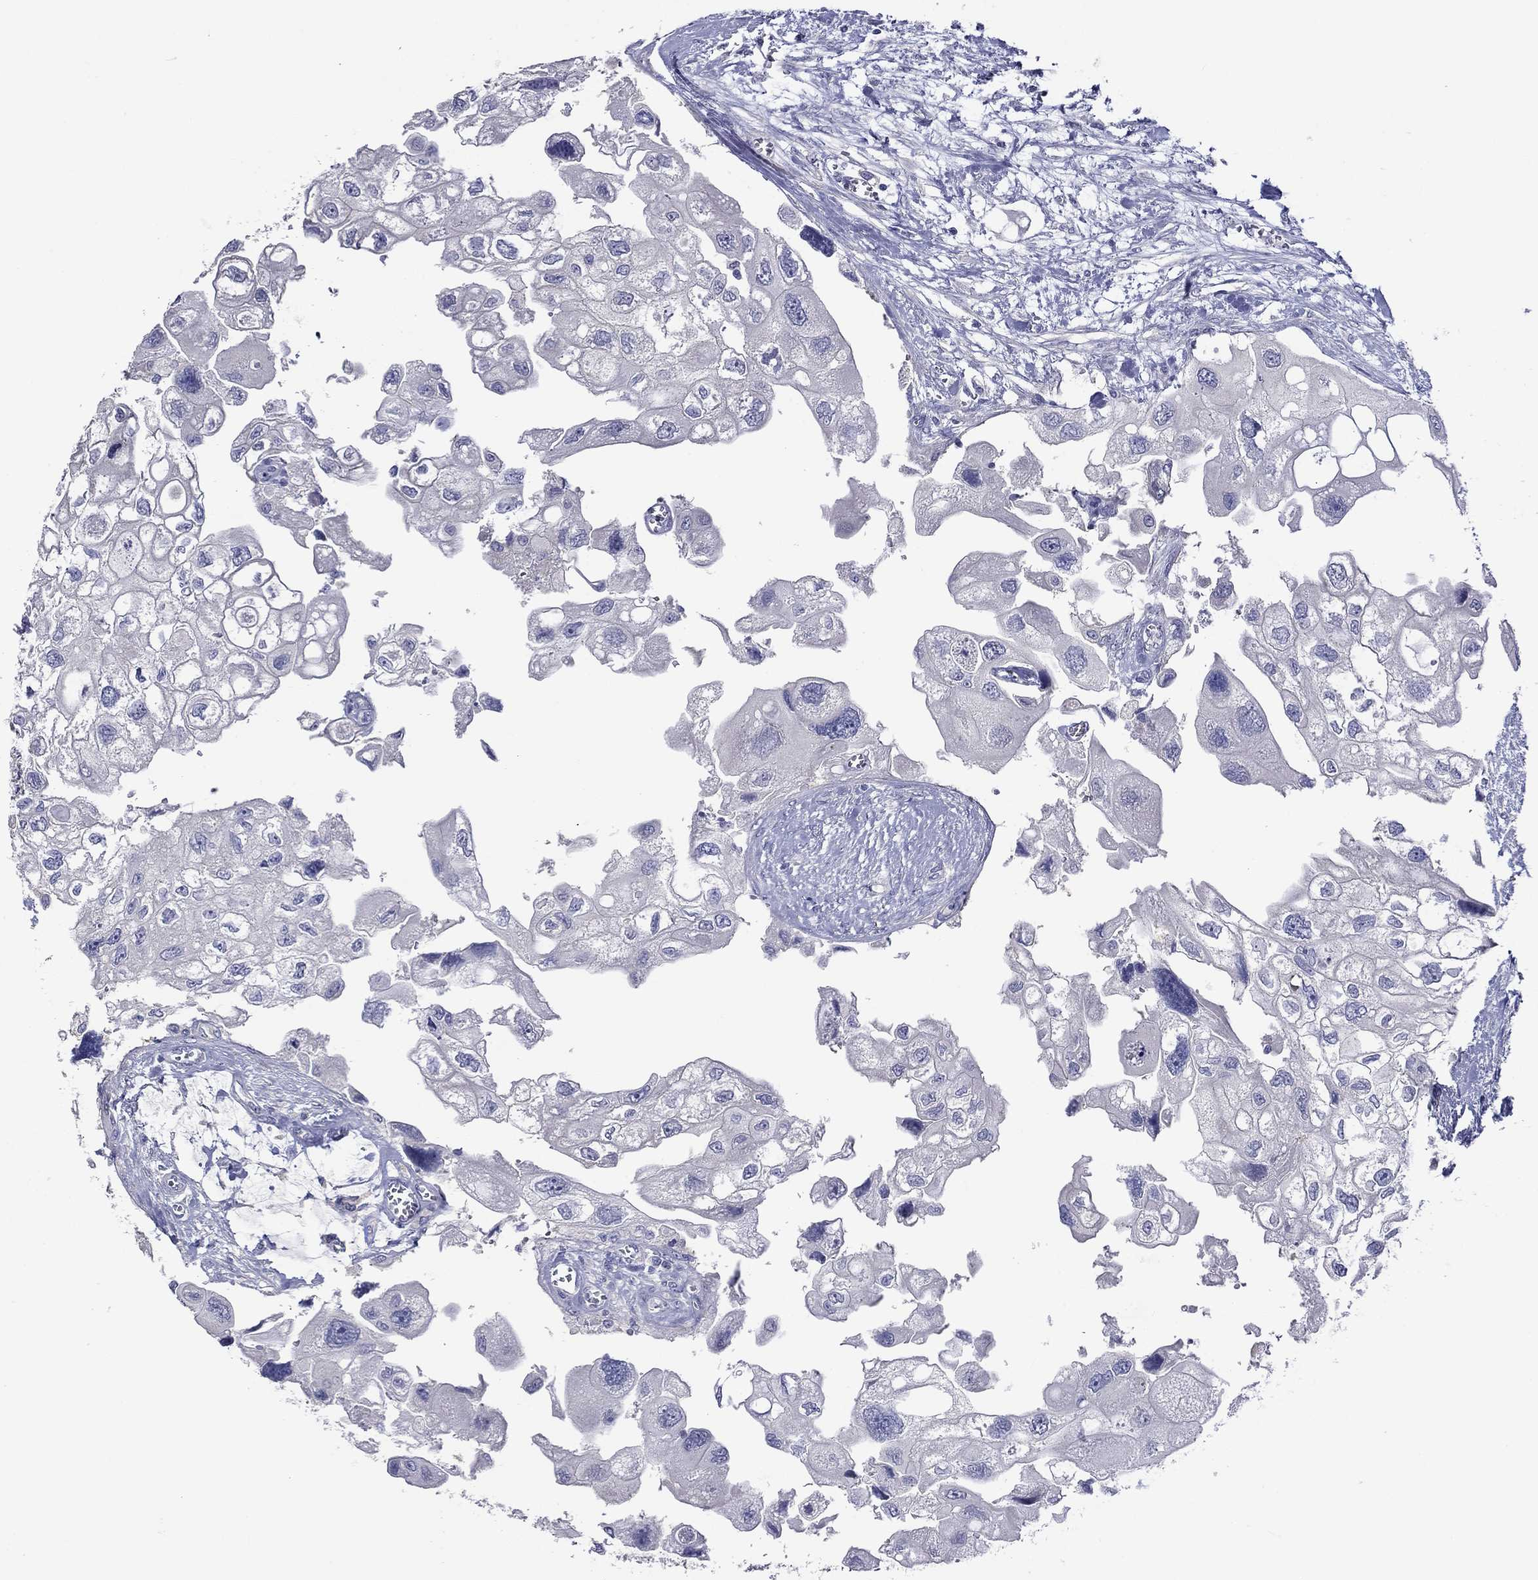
{"staining": {"intensity": "negative", "quantity": "none", "location": "none"}, "tissue": "urothelial cancer", "cell_type": "Tumor cells", "image_type": "cancer", "snomed": [{"axis": "morphology", "description": "Urothelial carcinoma, High grade"}, {"axis": "topography", "description": "Urinary bladder"}], "caption": "Immunohistochemistry (IHC) photomicrograph of neoplastic tissue: human urothelial cancer stained with DAB (3,3'-diaminobenzidine) demonstrates no significant protein positivity in tumor cells. (Immunohistochemistry (IHC), brightfield microscopy, high magnification).", "gene": "CNDP1", "patient": {"sex": "male", "age": 59}}